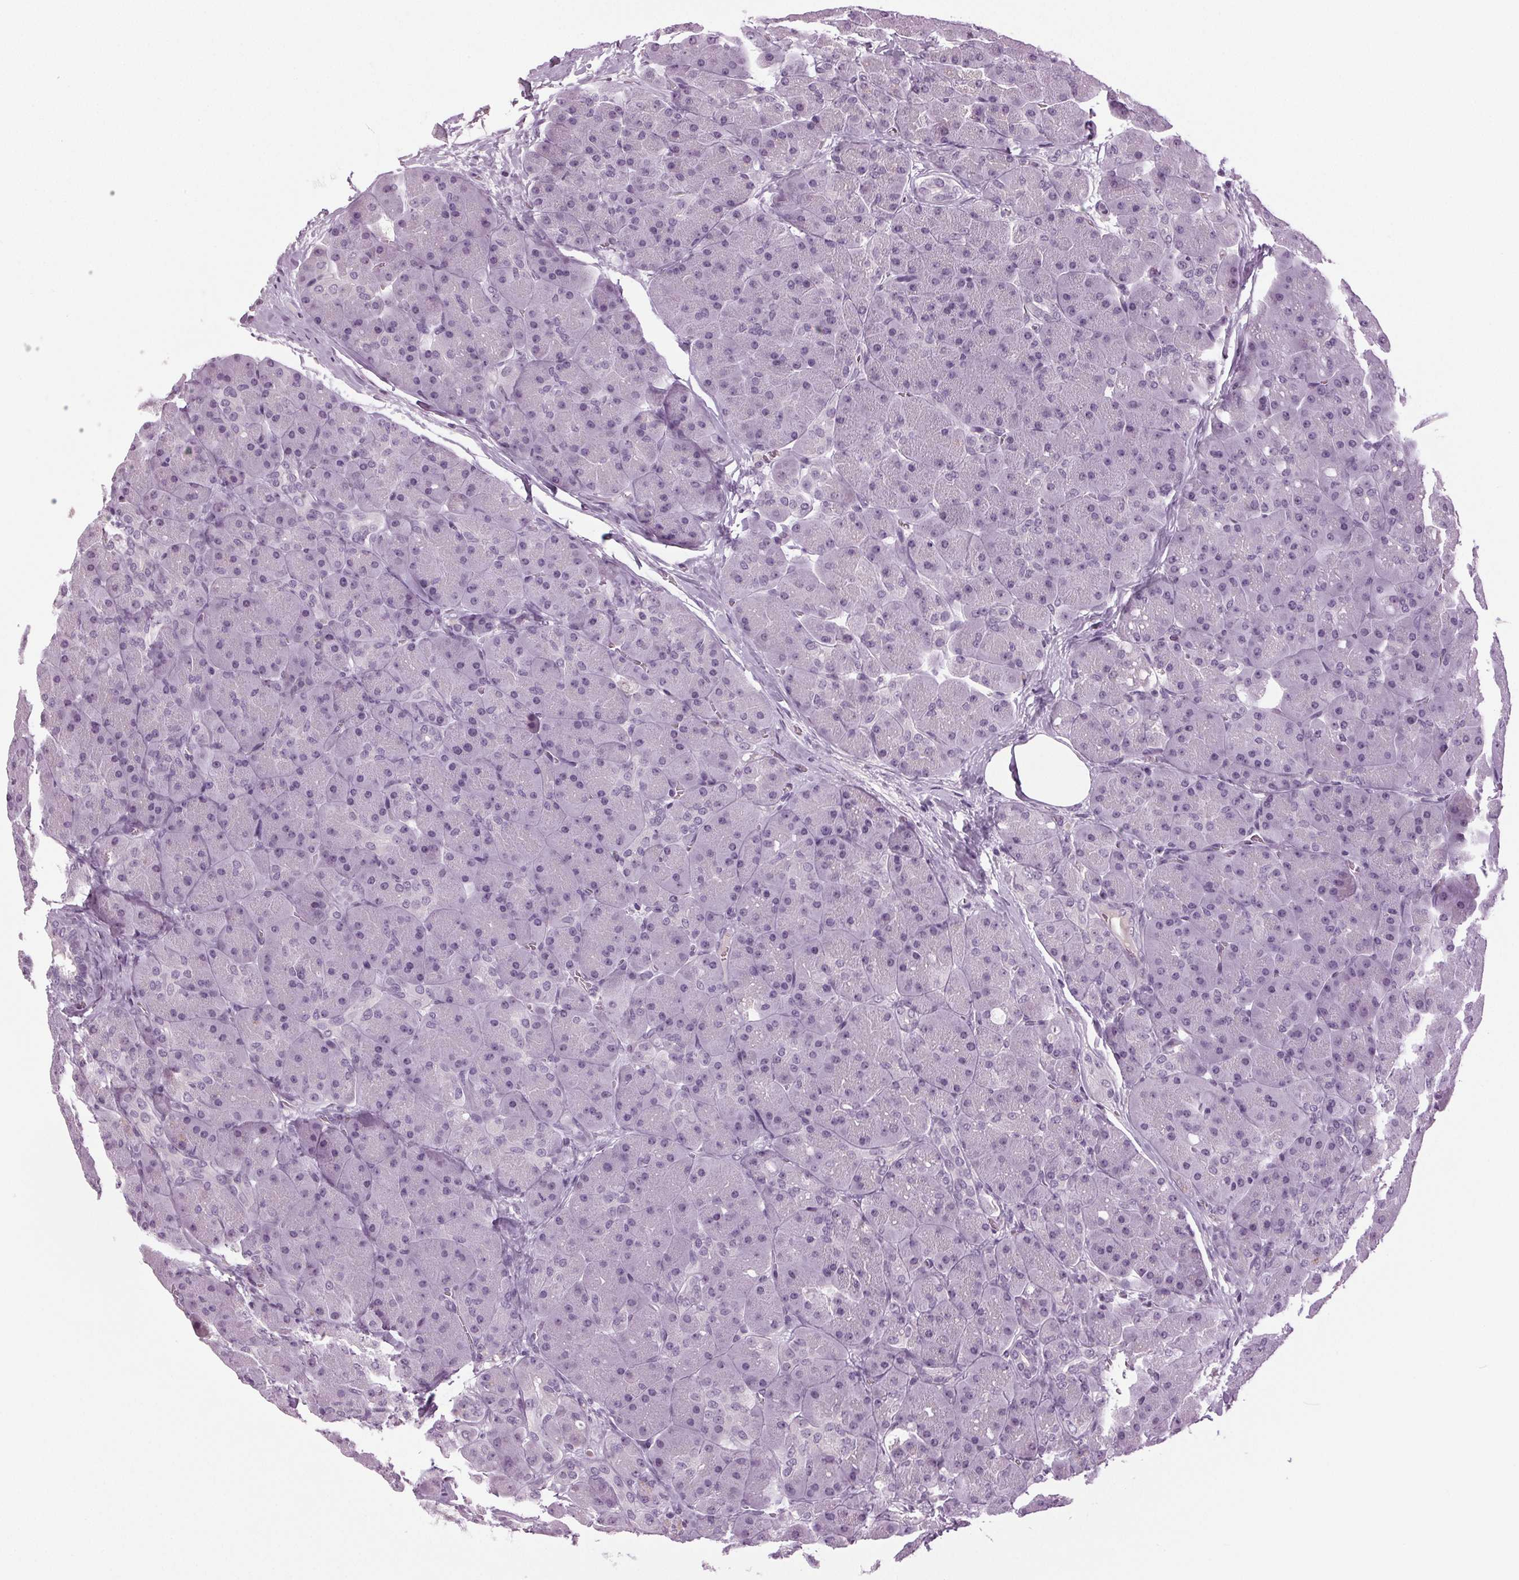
{"staining": {"intensity": "negative", "quantity": "none", "location": "none"}, "tissue": "pancreas", "cell_type": "Exocrine glandular cells", "image_type": "normal", "snomed": [{"axis": "morphology", "description": "Normal tissue, NOS"}, {"axis": "topography", "description": "Pancreas"}], "caption": "Immunohistochemistry histopathology image of unremarkable human pancreas stained for a protein (brown), which demonstrates no staining in exocrine glandular cells.", "gene": "DNAH12", "patient": {"sex": "male", "age": 55}}